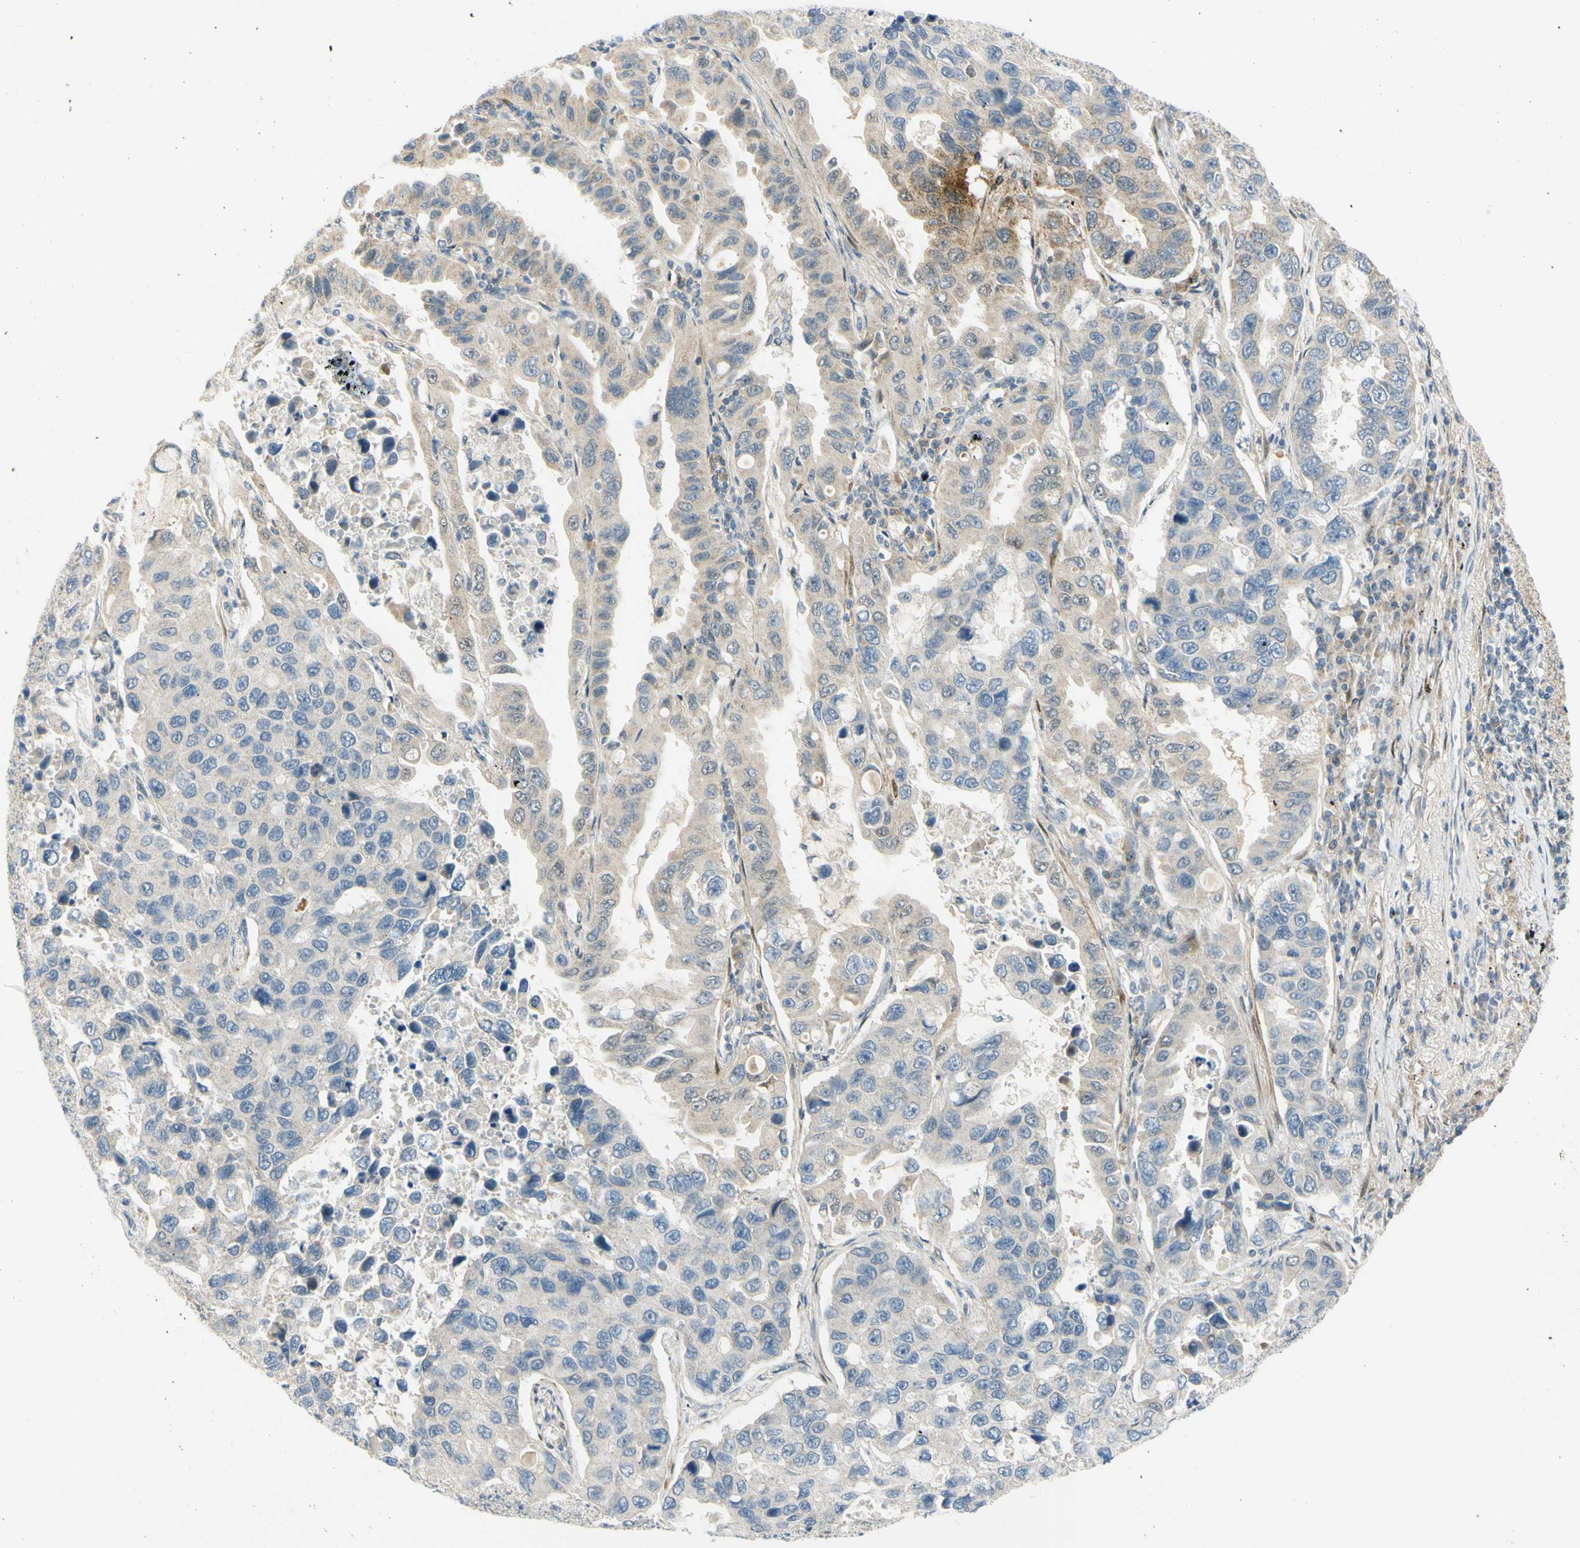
{"staining": {"intensity": "weak", "quantity": "25%-75%", "location": "cytoplasmic/membranous"}, "tissue": "lung cancer", "cell_type": "Tumor cells", "image_type": "cancer", "snomed": [{"axis": "morphology", "description": "Adenocarcinoma, NOS"}, {"axis": "topography", "description": "Lung"}], "caption": "Immunohistochemical staining of human adenocarcinoma (lung) demonstrates low levels of weak cytoplasmic/membranous protein positivity in approximately 25%-75% of tumor cells. (Brightfield microscopy of DAB IHC at high magnification).", "gene": "FHL2", "patient": {"sex": "male", "age": 64}}